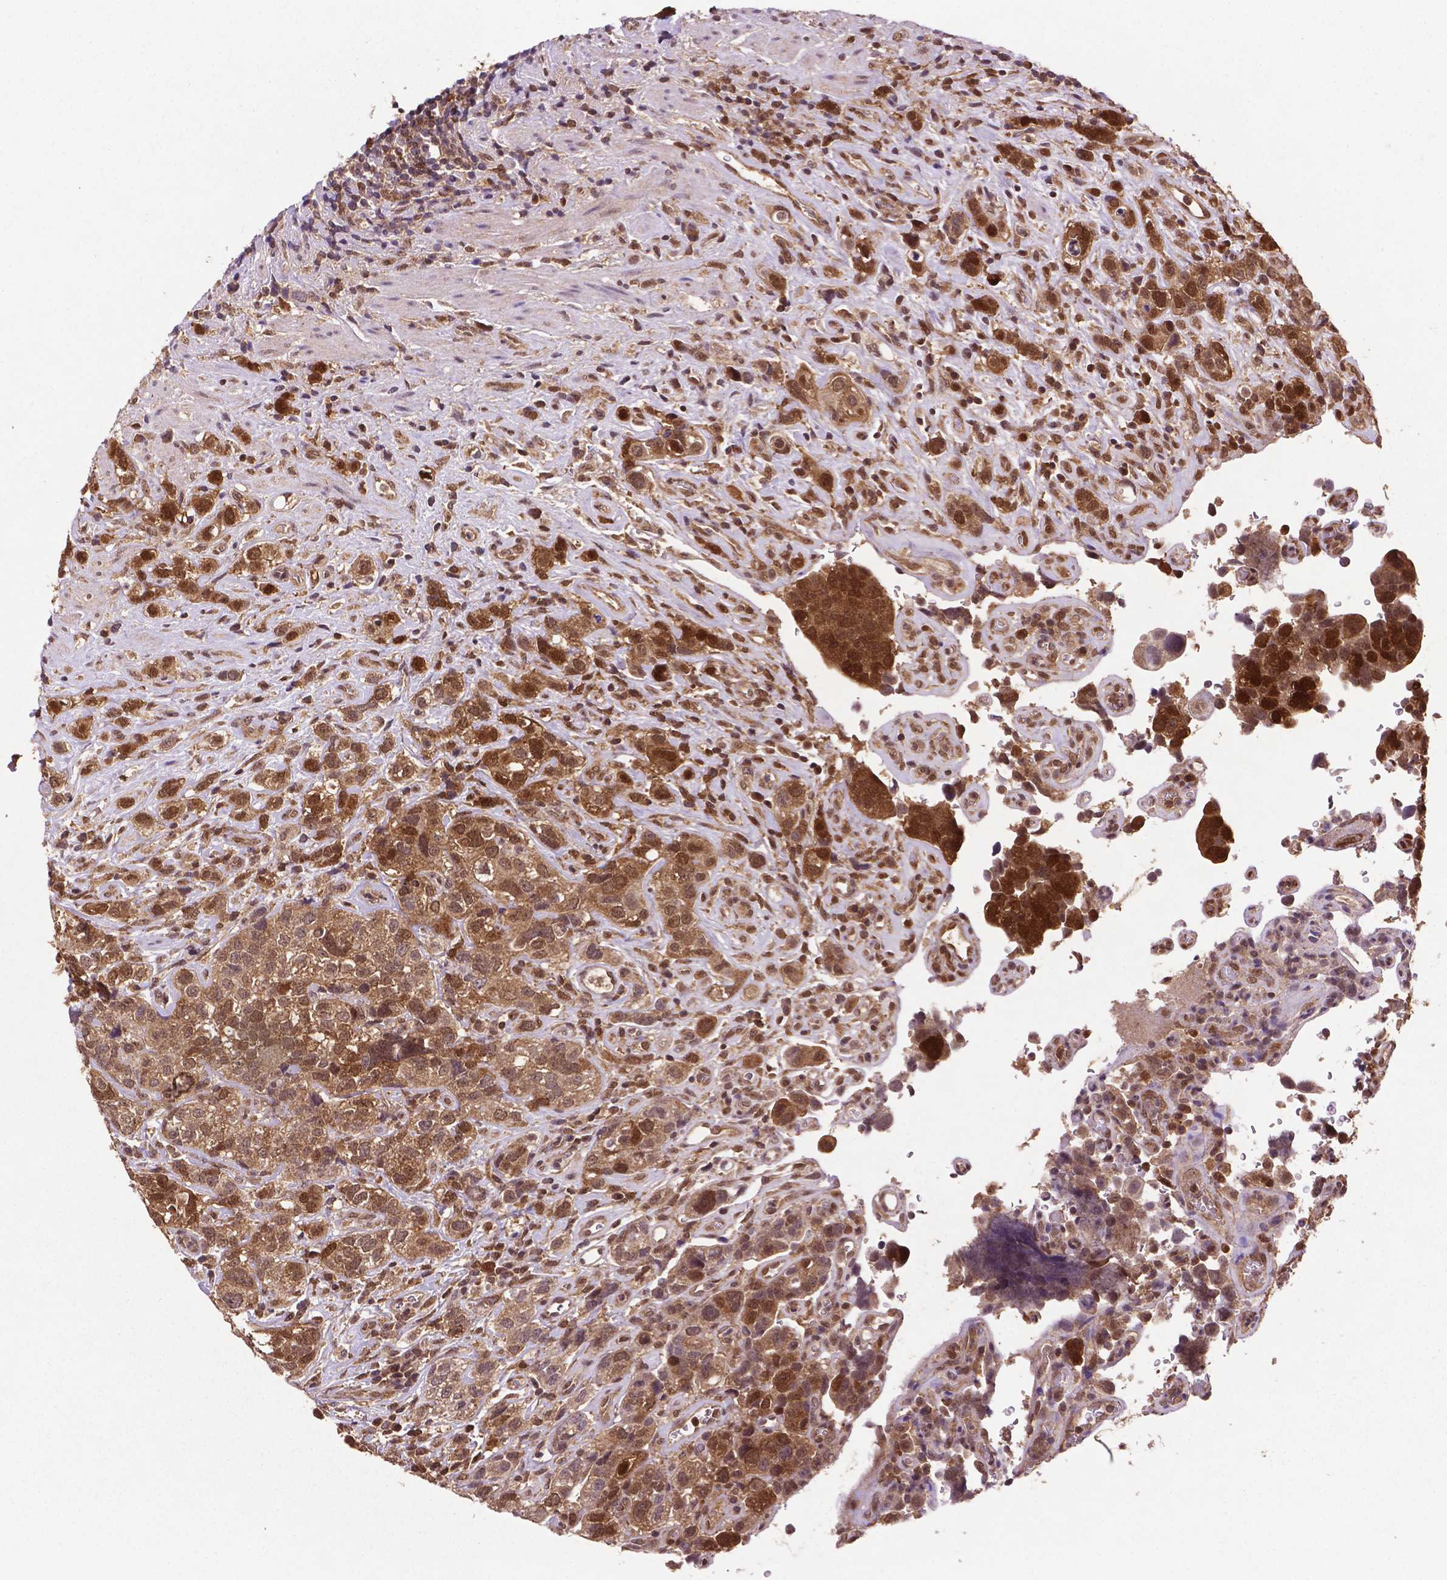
{"staining": {"intensity": "strong", "quantity": ">75%", "location": "cytoplasmic/membranous,nuclear"}, "tissue": "urothelial cancer", "cell_type": "Tumor cells", "image_type": "cancer", "snomed": [{"axis": "morphology", "description": "Urothelial carcinoma, High grade"}, {"axis": "topography", "description": "Urinary bladder"}], "caption": "IHC (DAB) staining of urothelial cancer reveals strong cytoplasmic/membranous and nuclear protein positivity in about >75% of tumor cells. The staining was performed using DAB to visualize the protein expression in brown, while the nuclei were stained in blue with hematoxylin (Magnification: 20x).", "gene": "UBE2L6", "patient": {"sex": "female", "age": 58}}